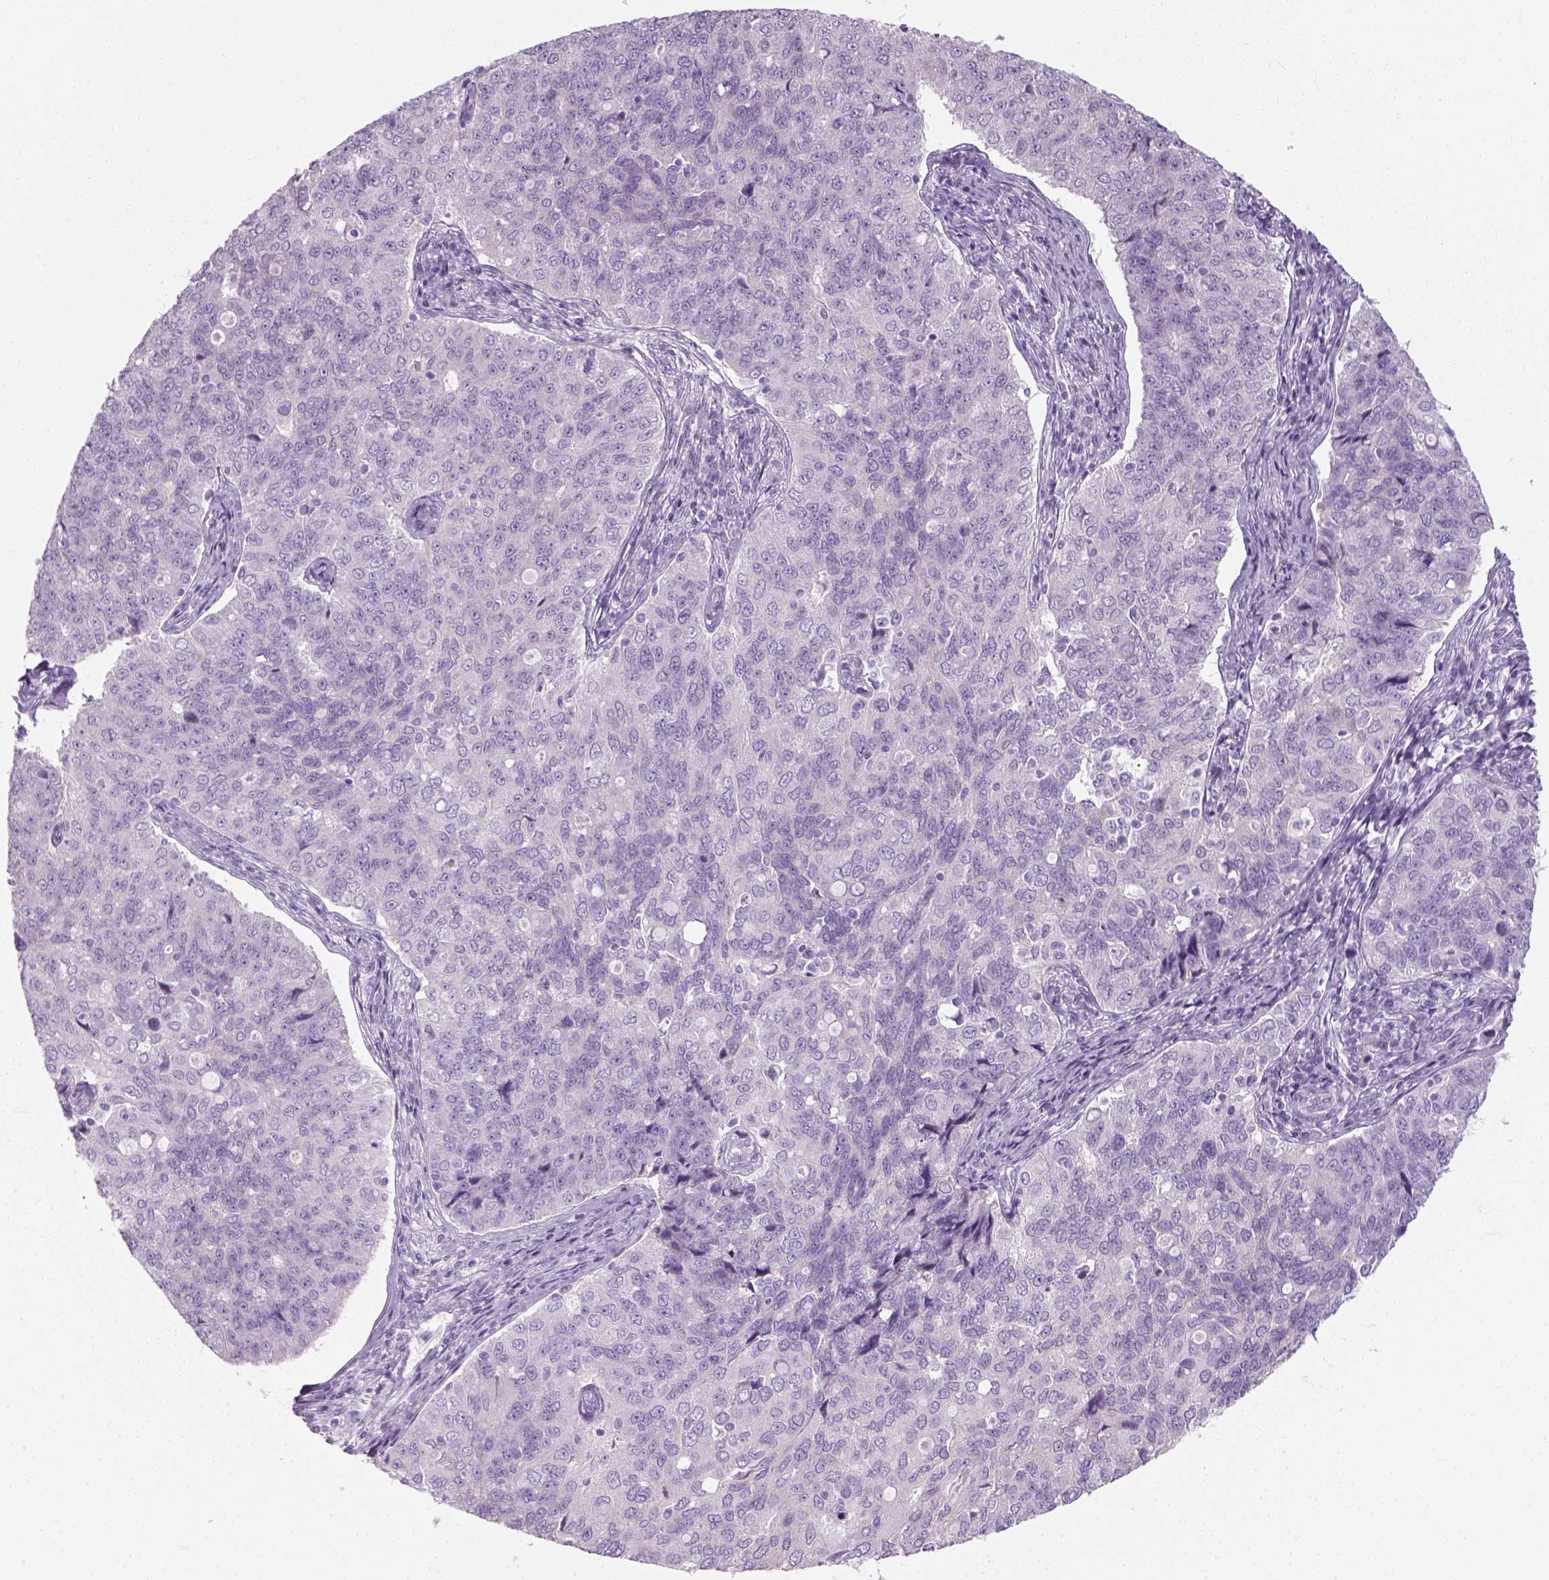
{"staining": {"intensity": "negative", "quantity": "none", "location": "none"}, "tissue": "endometrial cancer", "cell_type": "Tumor cells", "image_type": "cancer", "snomed": [{"axis": "morphology", "description": "Adenocarcinoma, NOS"}, {"axis": "topography", "description": "Endometrium"}], "caption": "IHC micrograph of neoplastic tissue: human endometrial cancer (adenocarcinoma) stained with DAB shows no significant protein staining in tumor cells.", "gene": "SLC12A5", "patient": {"sex": "female", "age": 43}}